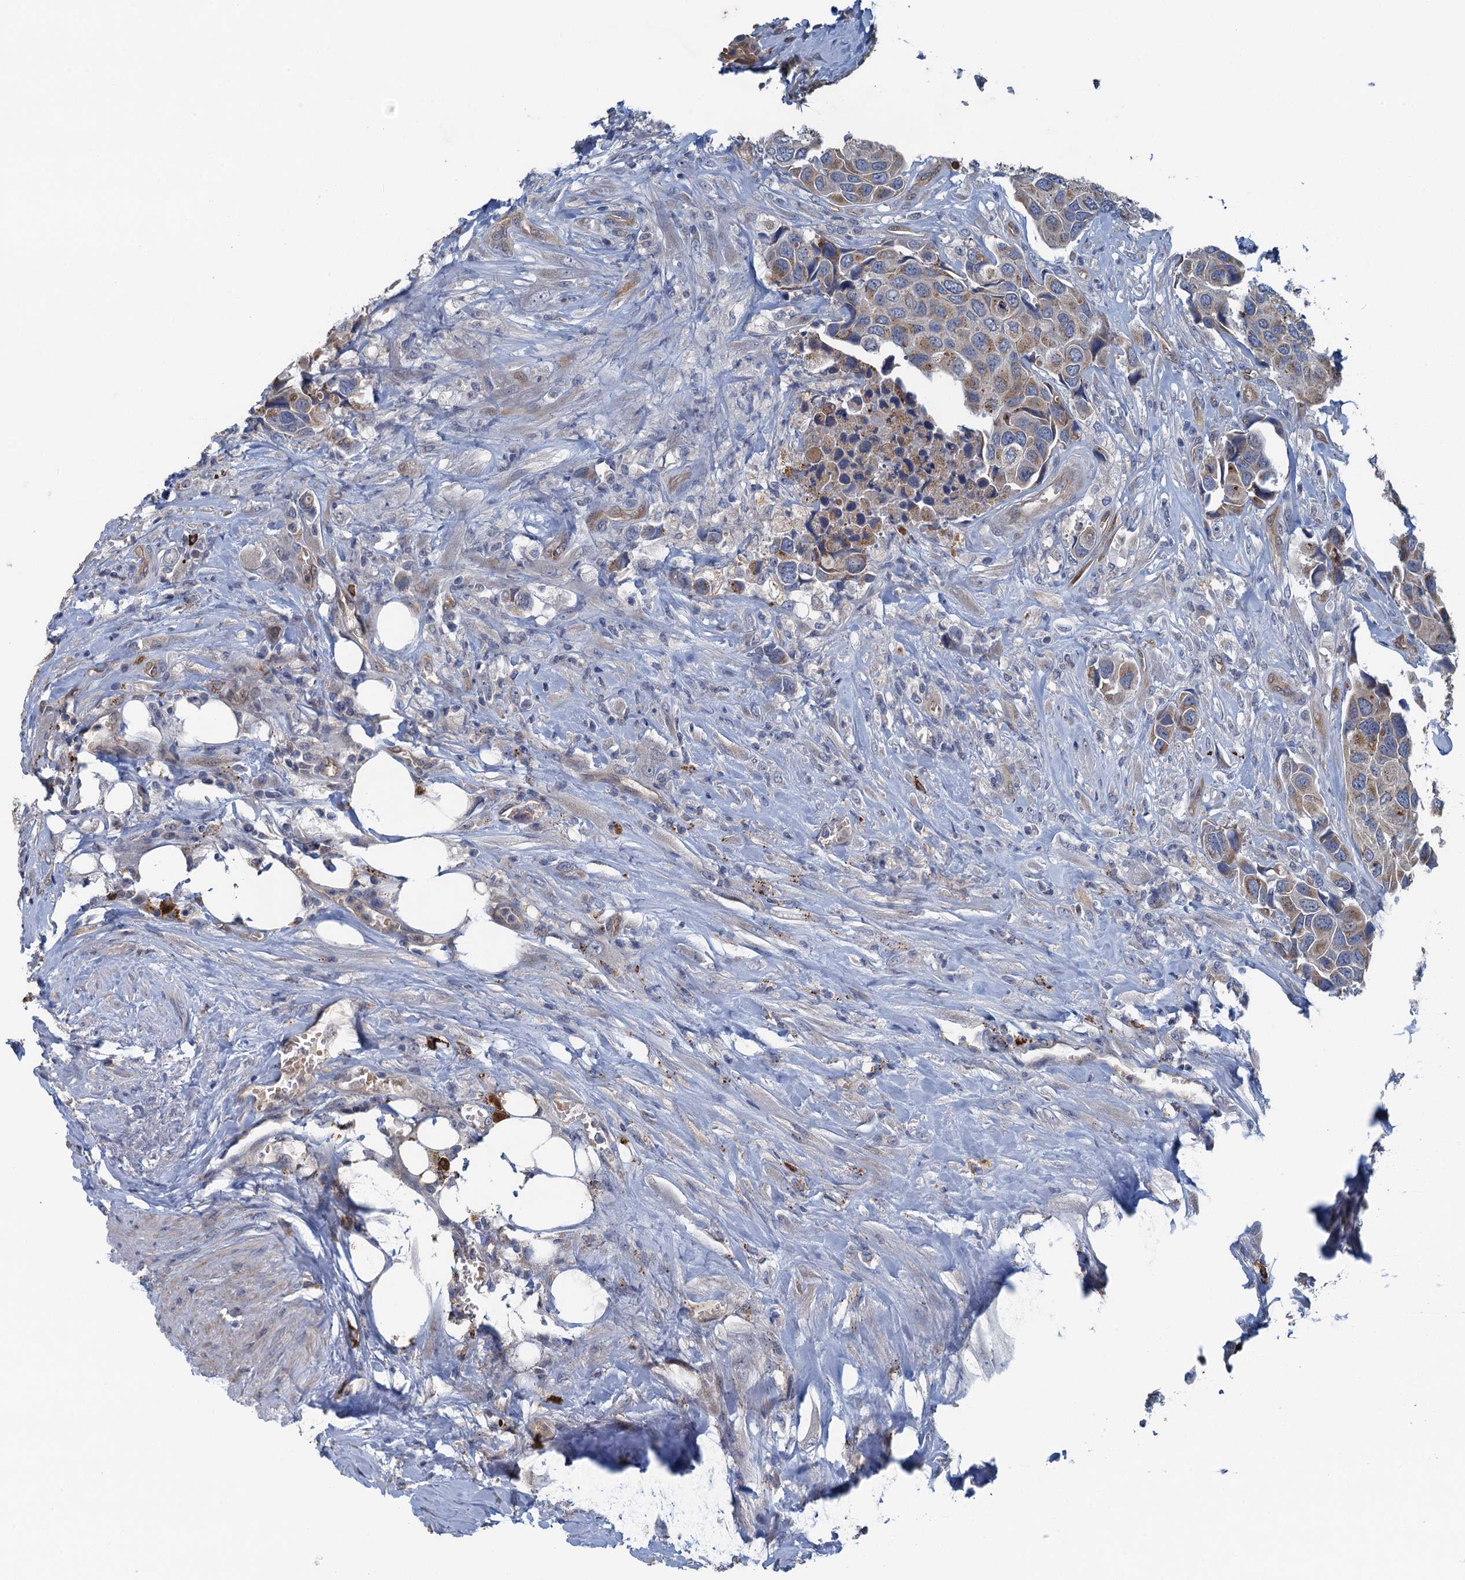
{"staining": {"intensity": "weak", "quantity": ">75%", "location": "cytoplasmic/membranous"}, "tissue": "urothelial cancer", "cell_type": "Tumor cells", "image_type": "cancer", "snomed": [{"axis": "morphology", "description": "Urothelial carcinoma, High grade"}, {"axis": "topography", "description": "Urinary bladder"}], "caption": "High-power microscopy captured an immunohistochemistry micrograph of urothelial carcinoma (high-grade), revealing weak cytoplasmic/membranous staining in approximately >75% of tumor cells.", "gene": "KBTBD8", "patient": {"sex": "male", "age": 74}}